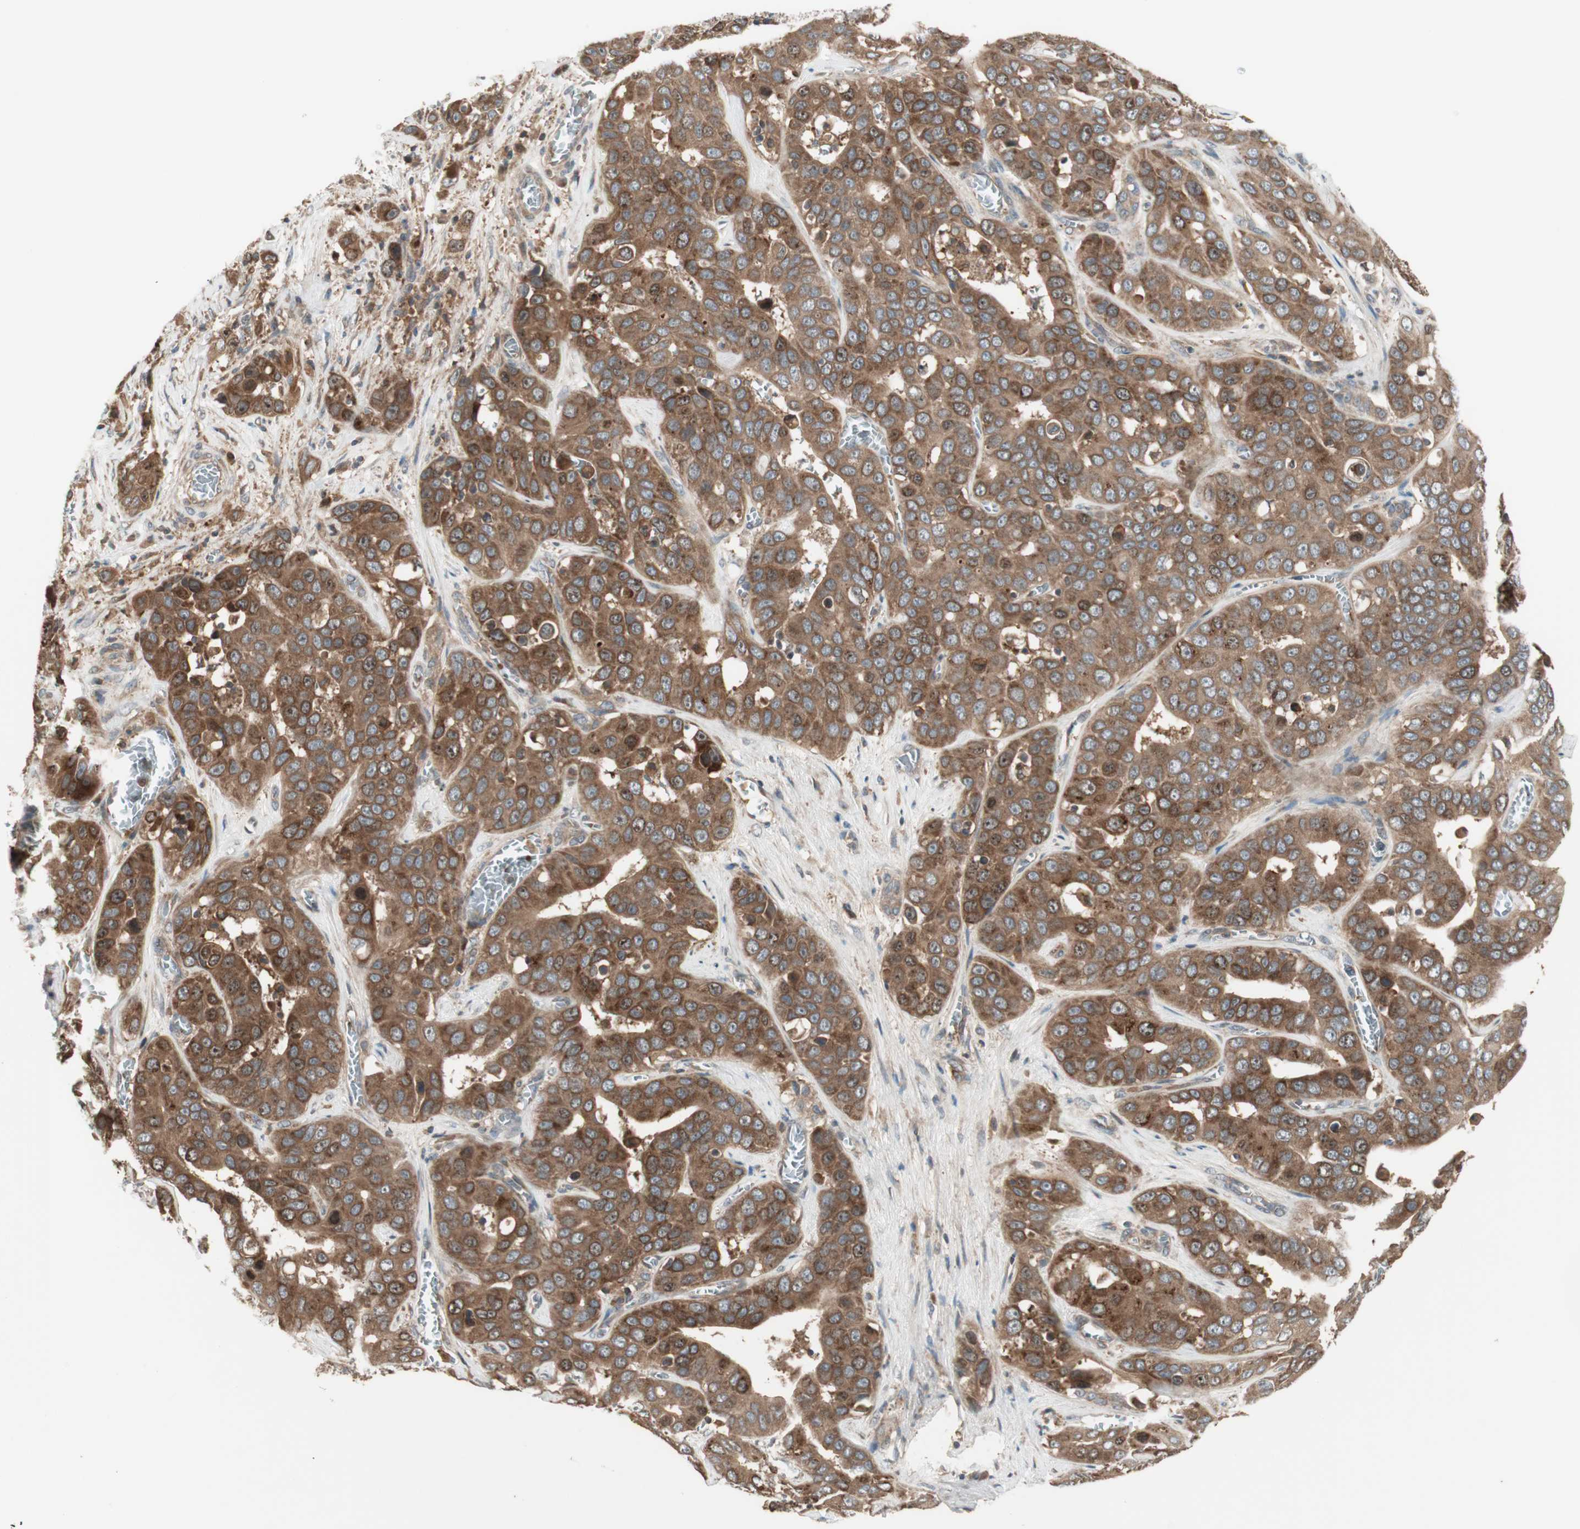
{"staining": {"intensity": "strong", "quantity": ">75%", "location": "cytoplasmic/membranous"}, "tissue": "liver cancer", "cell_type": "Tumor cells", "image_type": "cancer", "snomed": [{"axis": "morphology", "description": "Cholangiocarcinoma"}, {"axis": "topography", "description": "Liver"}], "caption": "Approximately >75% of tumor cells in liver cancer (cholangiocarcinoma) display strong cytoplasmic/membranous protein expression as visualized by brown immunohistochemical staining.", "gene": "ATP6AP2", "patient": {"sex": "female", "age": 52}}